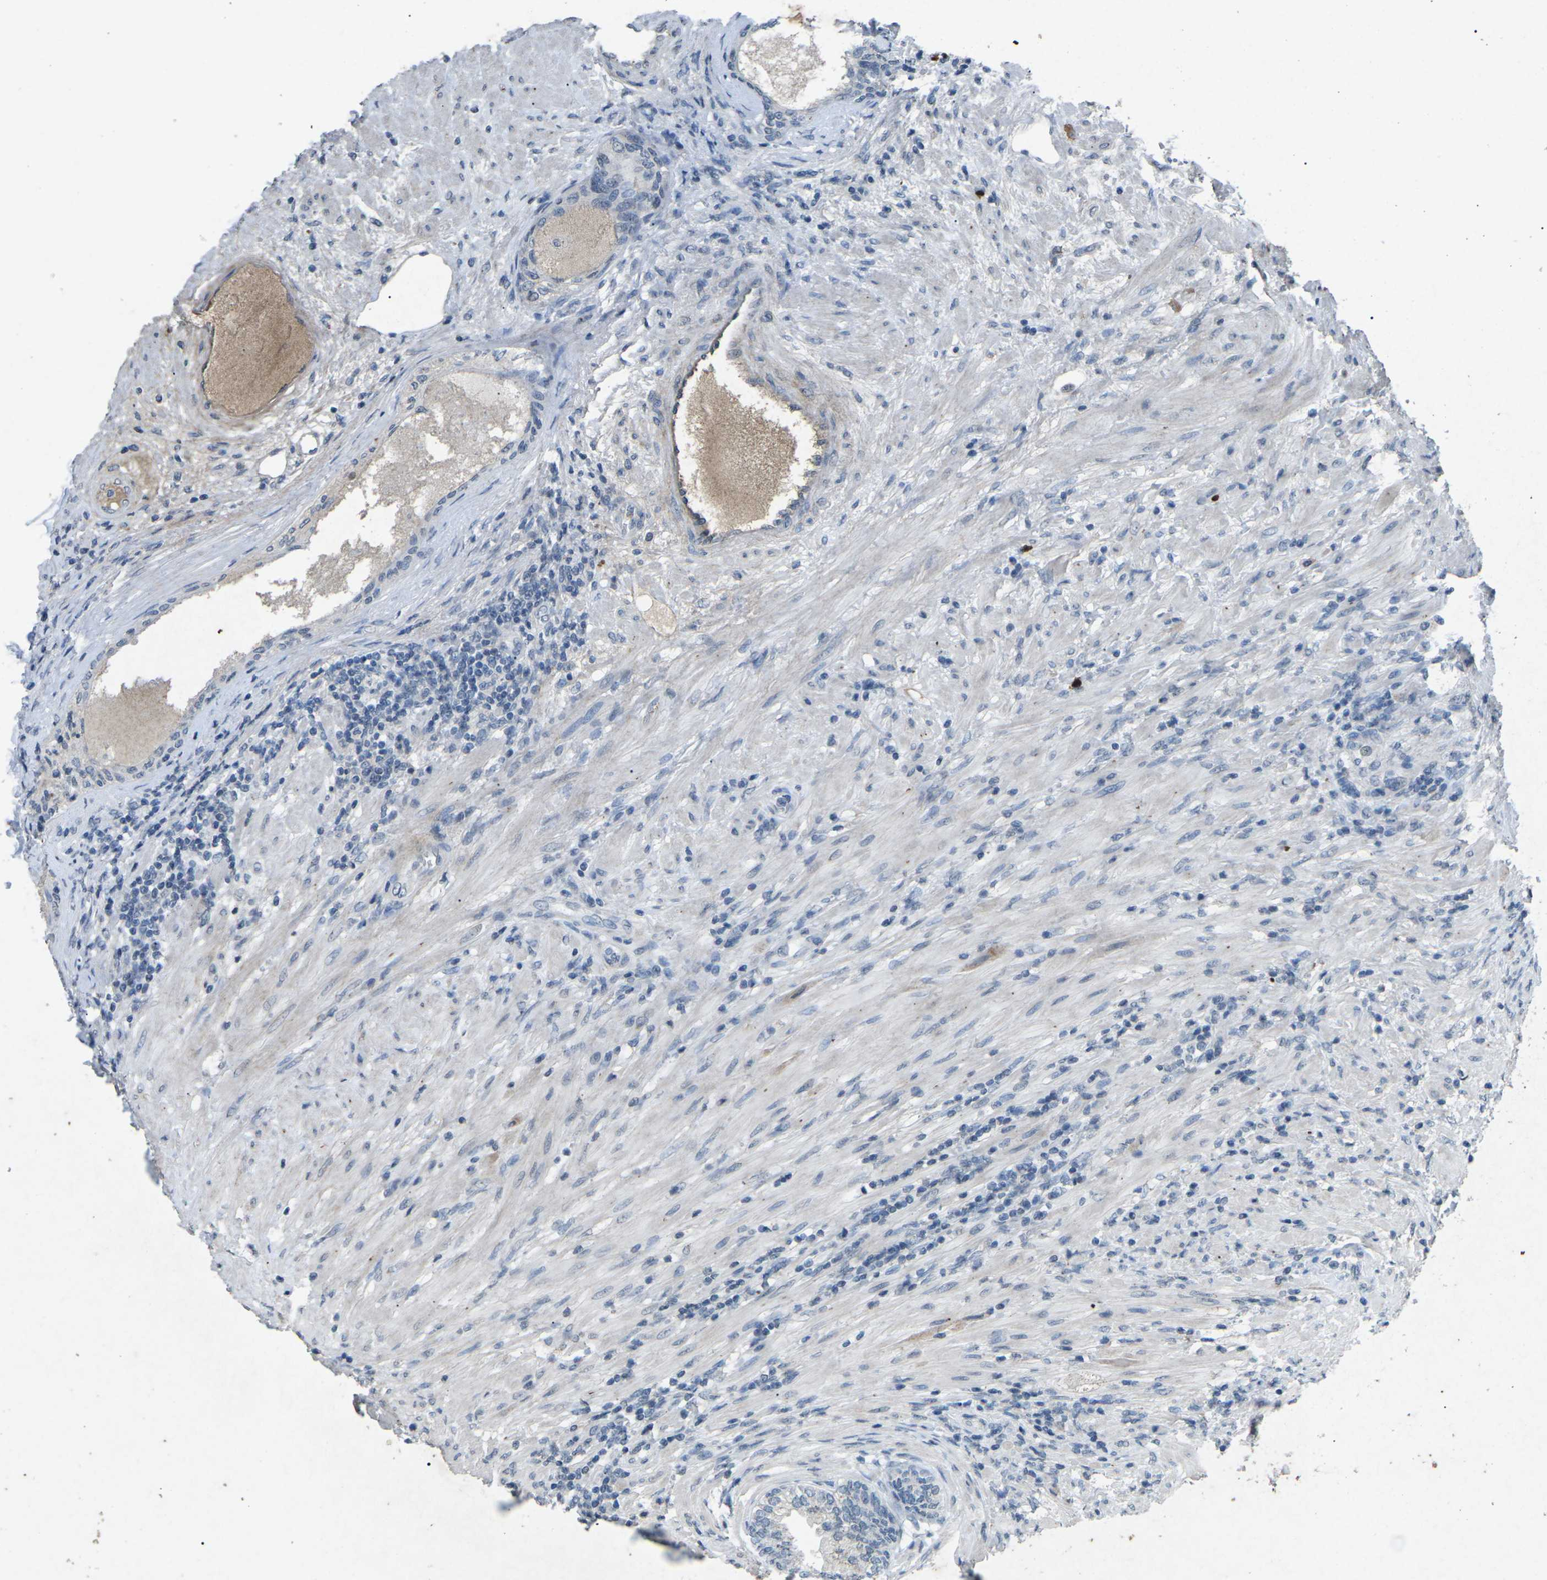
{"staining": {"intensity": "negative", "quantity": "none", "location": "none"}, "tissue": "prostate", "cell_type": "Glandular cells", "image_type": "normal", "snomed": [{"axis": "morphology", "description": "Normal tissue, NOS"}, {"axis": "topography", "description": "Prostate"}], "caption": "Histopathology image shows no significant protein expression in glandular cells of unremarkable prostate.", "gene": "A1BG", "patient": {"sex": "male", "age": 76}}